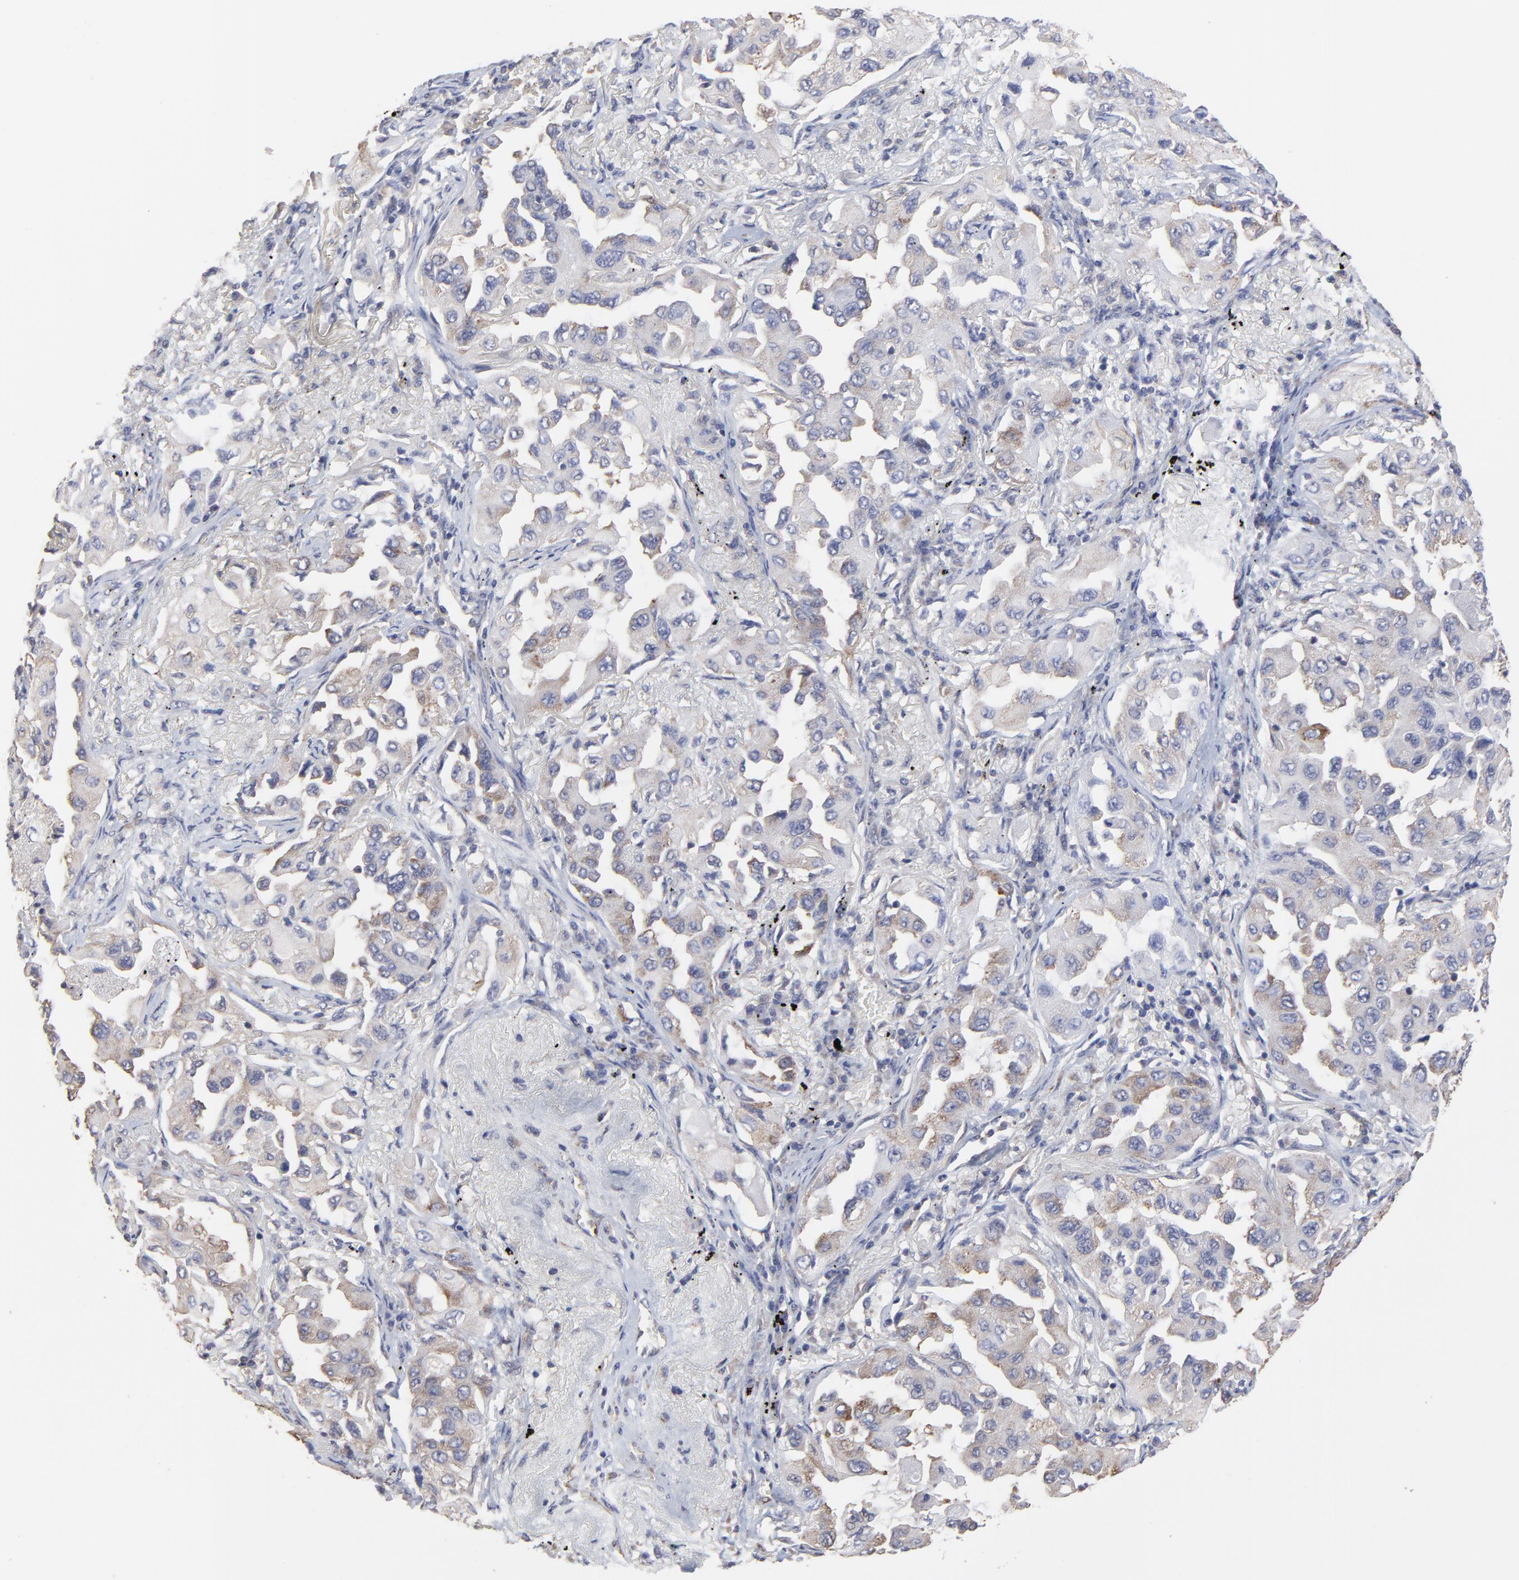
{"staining": {"intensity": "weak", "quantity": ">75%", "location": "cytoplasmic/membranous"}, "tissue": "lung cancer", "cell_type": "Tumor cells", "image_type": "cancer", "snomed": [{"axis": "morphology", "description": "Adenocarcinoma, NOS"}, {"axis": "topography", "description": "Lung"}], "caption": "Tumor cells demonstrate weak cytoplasmic/membranous positivity in approximately >75% of cells in lung cancer. Using DAB (brown) and hematoxylin (blue) stains, captured at high magnification using brightfield microscopy.", "gene": "CCT2", "patient": {"sex": "female", "age": 65}}